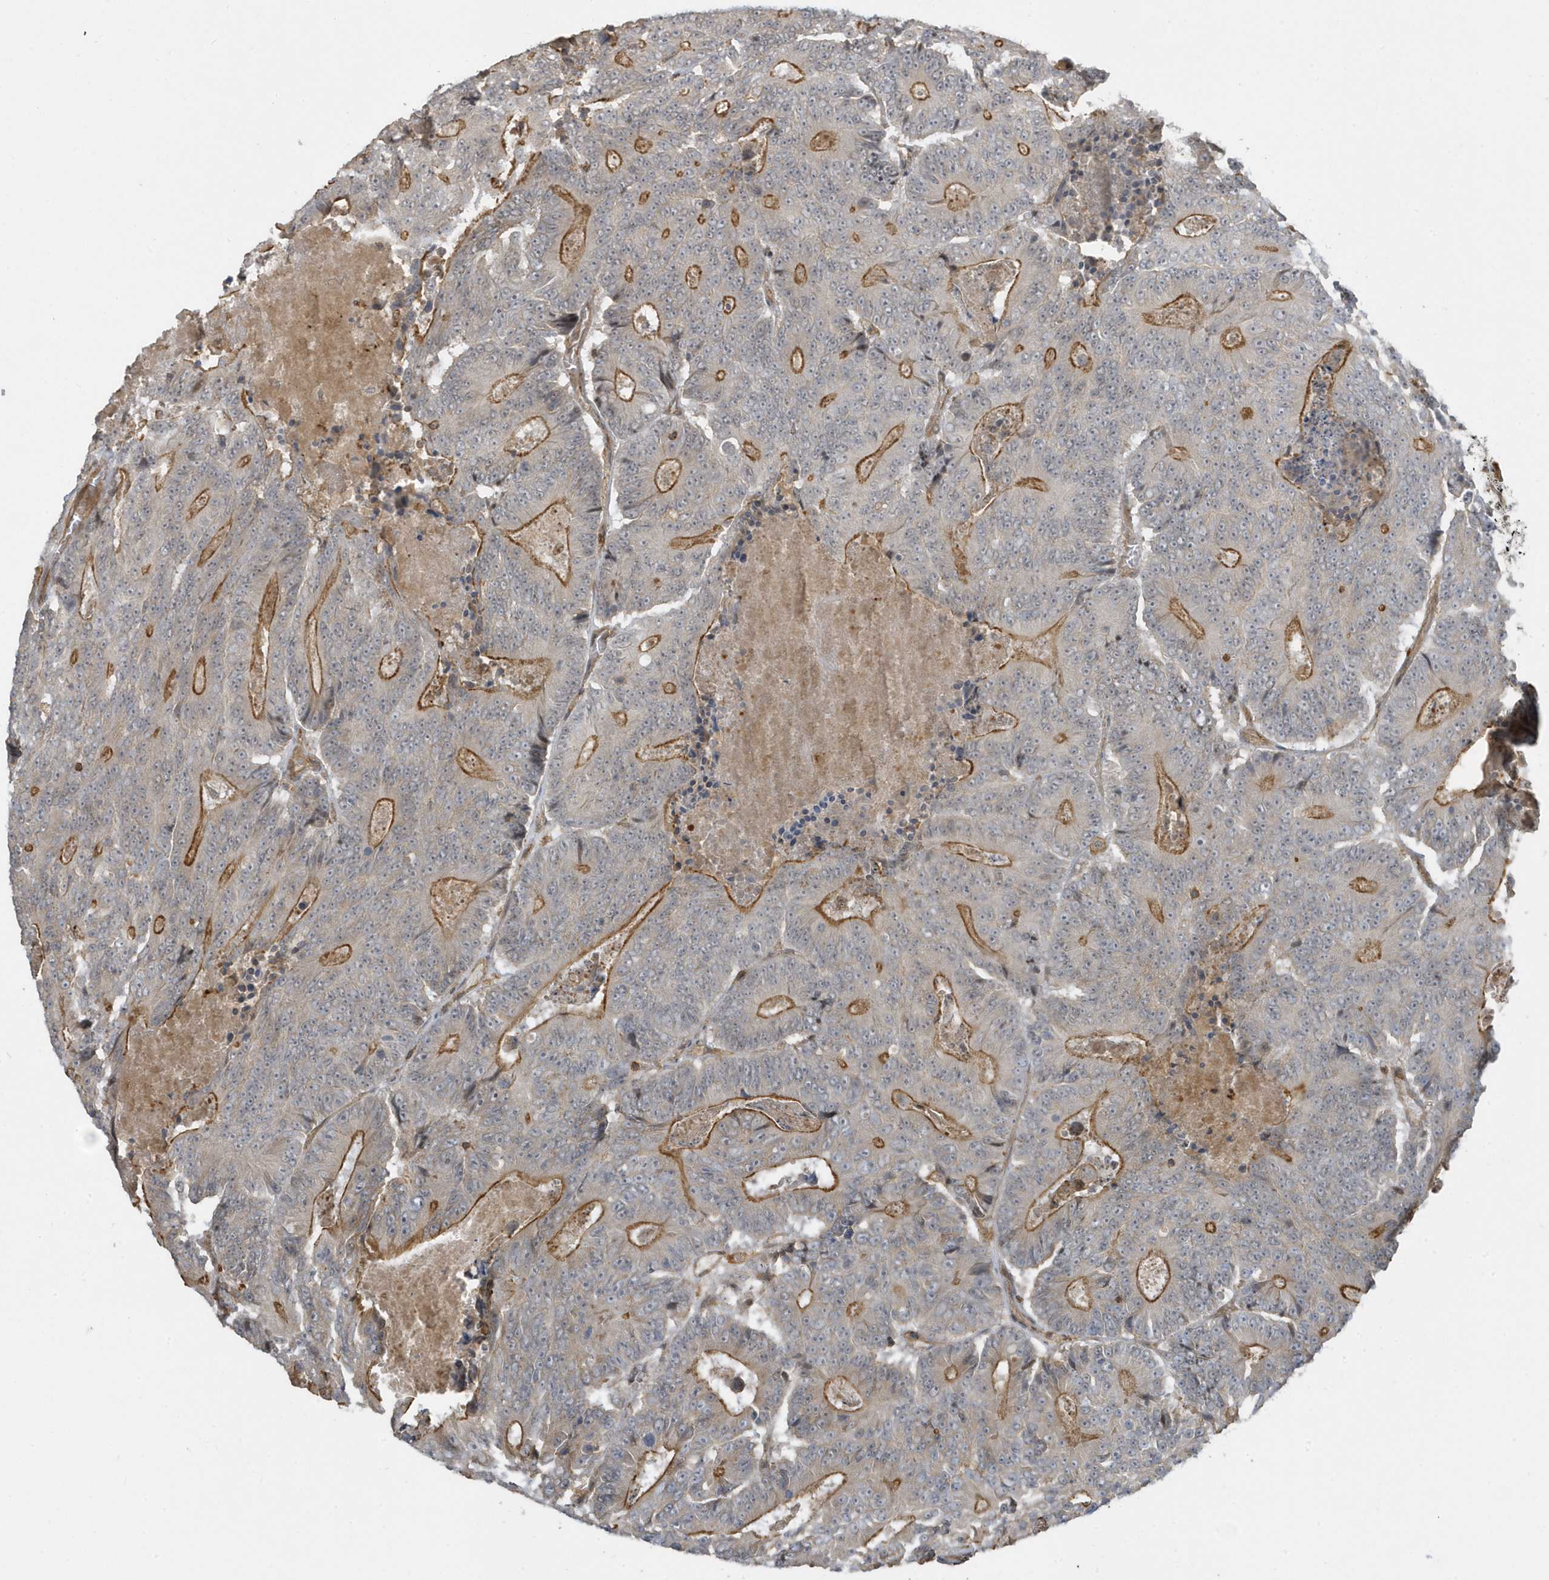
{"staining": {"intensity": "strong", "quantity": "<25%", "location": "cytoplasmic/membranous"}, "tissue": "colorectal cancer", "cell_type": "Tumor cells", "image_type": "cancer", "snomed": [{"axis": "morphology", "description": "Adenocarcinoma, NOS"}, {"axis": "topography", "description": "Colon"}], "caption": "Adenocarcinoma (colorectal) stained with DAB (3,3'-diaminobenzidine) immunohistochemistry (IHC) displays medium levels of strong cytoplasmic/membranous staining in approximately <25% of tumor cells. Nuclei are stained in blue.", "gene": "ZBTB8A", "patient": {"sex": "male", "age": 83}}